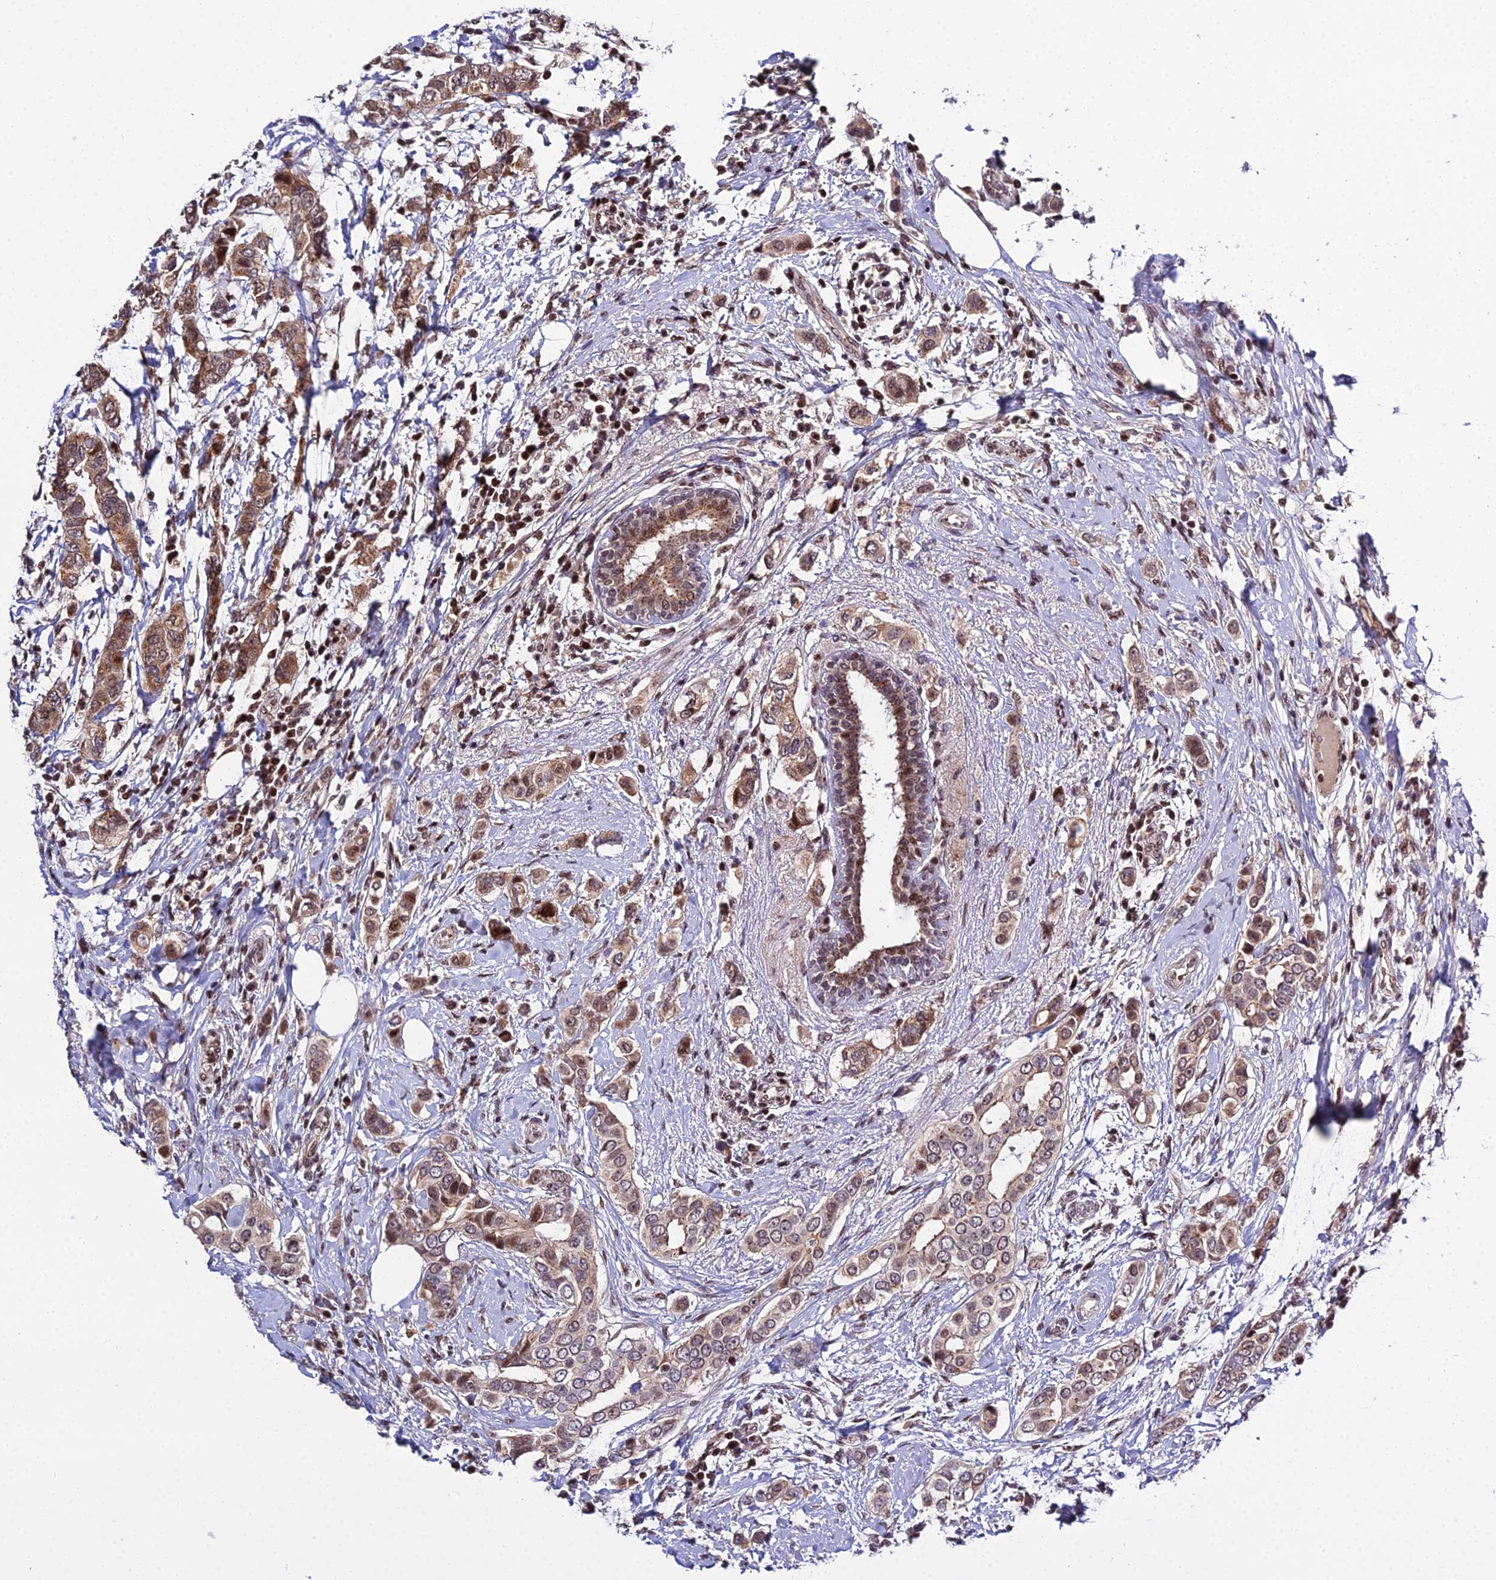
{"staining": {"intensity": "moderate", "quantity": ">75%", "location": "cytoplasmic/membranous,nuclear"}, "tissue": "breast cancer", "cell_type": "Tumor cells", "image_type": "cancer", "snomed": [{"axis": "morphology", "description": "Lobular carcinoma"}, {"axis": "topography", "description": "Breast"}], "caption": "Immunohistochemistry photomicrograph of breast lobular carcinoma stained for a protein (brown), which reveals medium levels of moderate cytoplasmic/membranous and nuclear staining in approximately >75% of tumor cells.", "gene": "ARL2", "patient": {"sex": "female", "age": 51}}